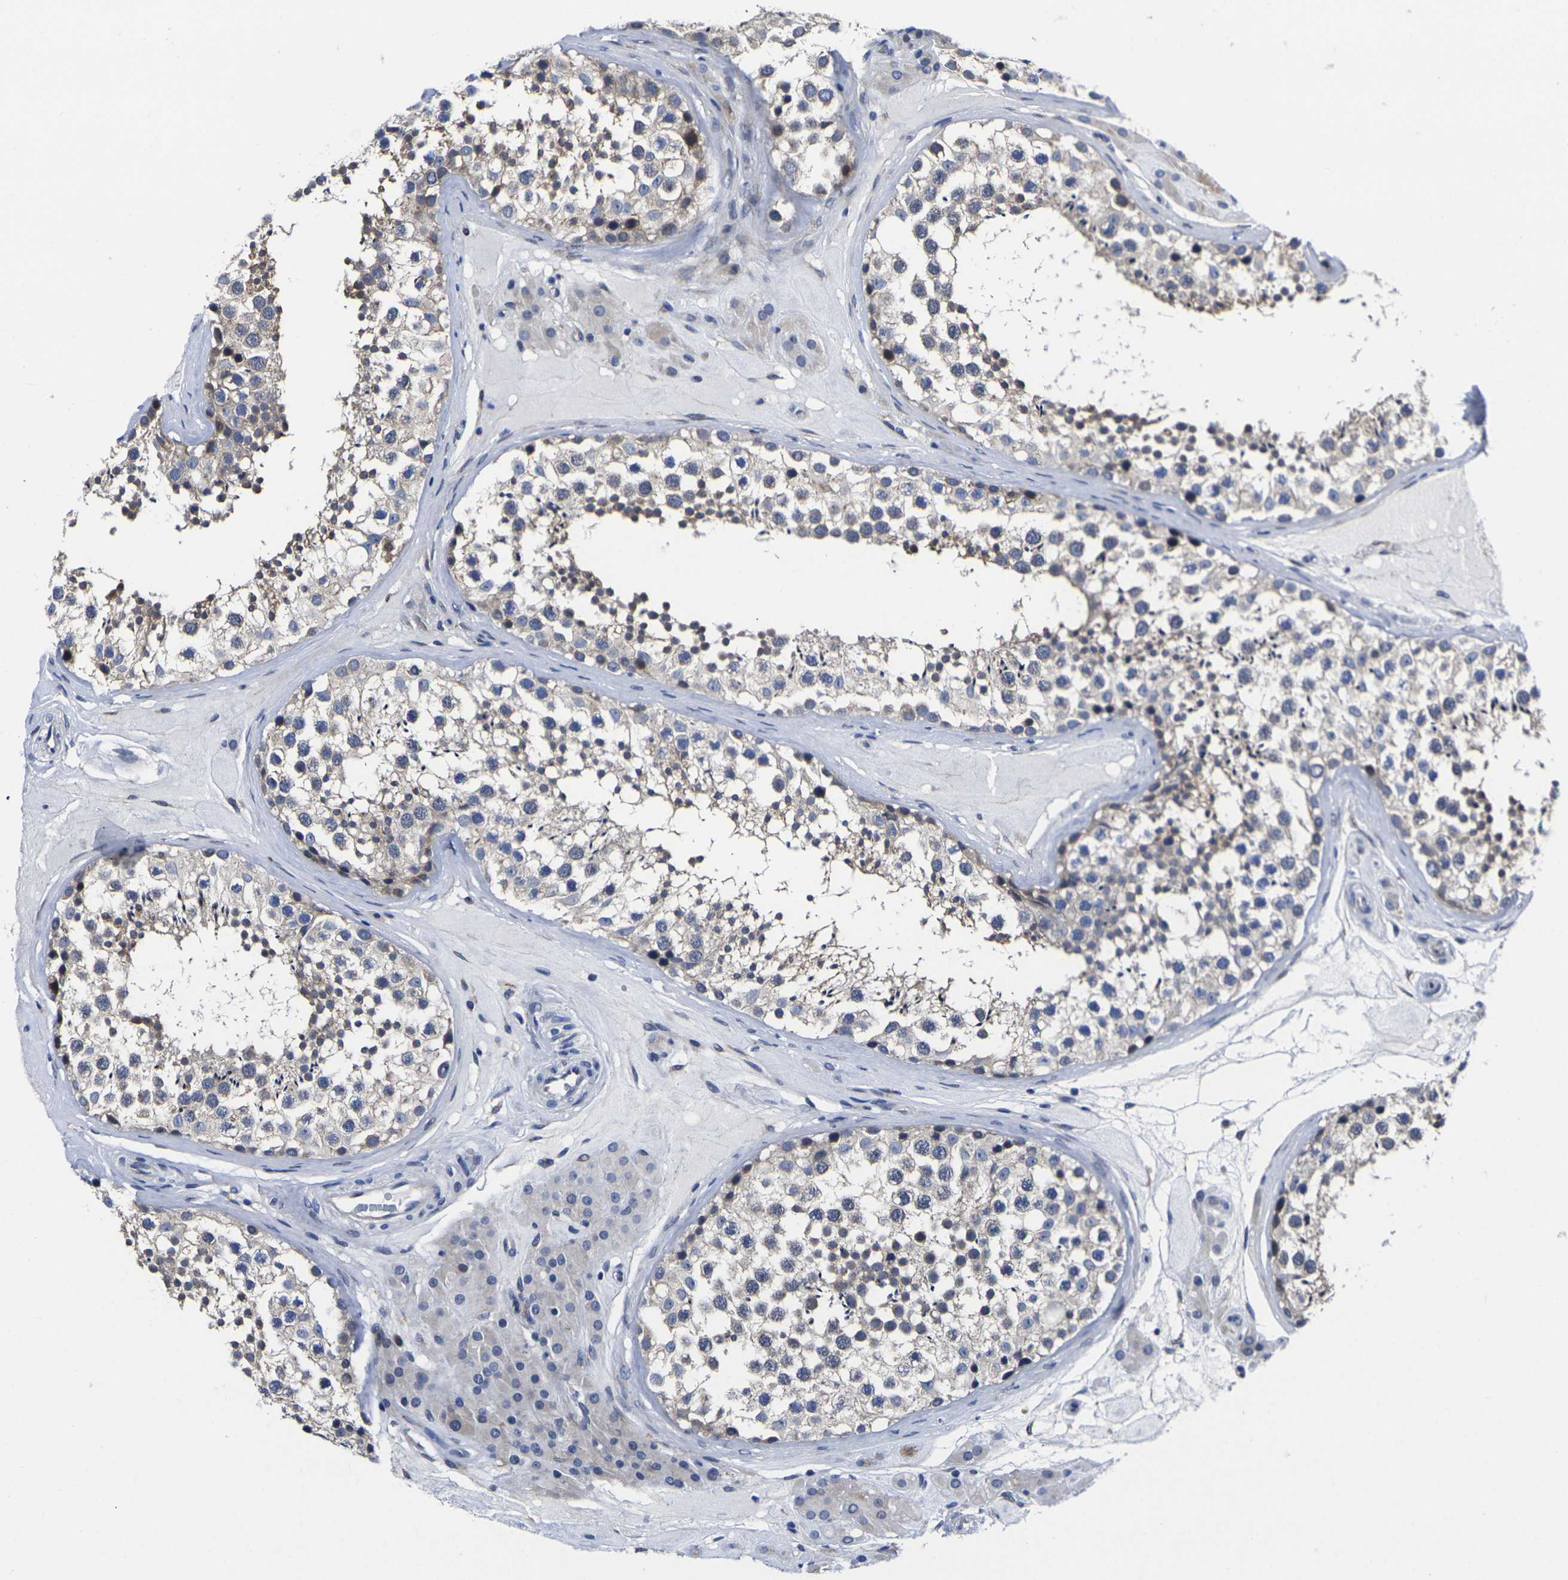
{"staining": {"intensity": "weak", "quantity": "<25%", "location": "cytoplasmic/membranous"}, "tissue": "testis", "cell_type": "Cells in seminiferous ducts", "image_type": "normal", "snomed": [{"axis": "morphology", "description": "Normal tissue, NOS"}, {"axis": "topography", "description": "Testis"}], "caption": "Cells in seminiferous ducts show no significant protein staining in unremarkable testis. (DAB (3,3'-diaminobenzidine) IHC visualized using brightfield microscopy, high magnification).", "gene": "CYP2C8", "patient": {"sex": "male", "age": 46}}